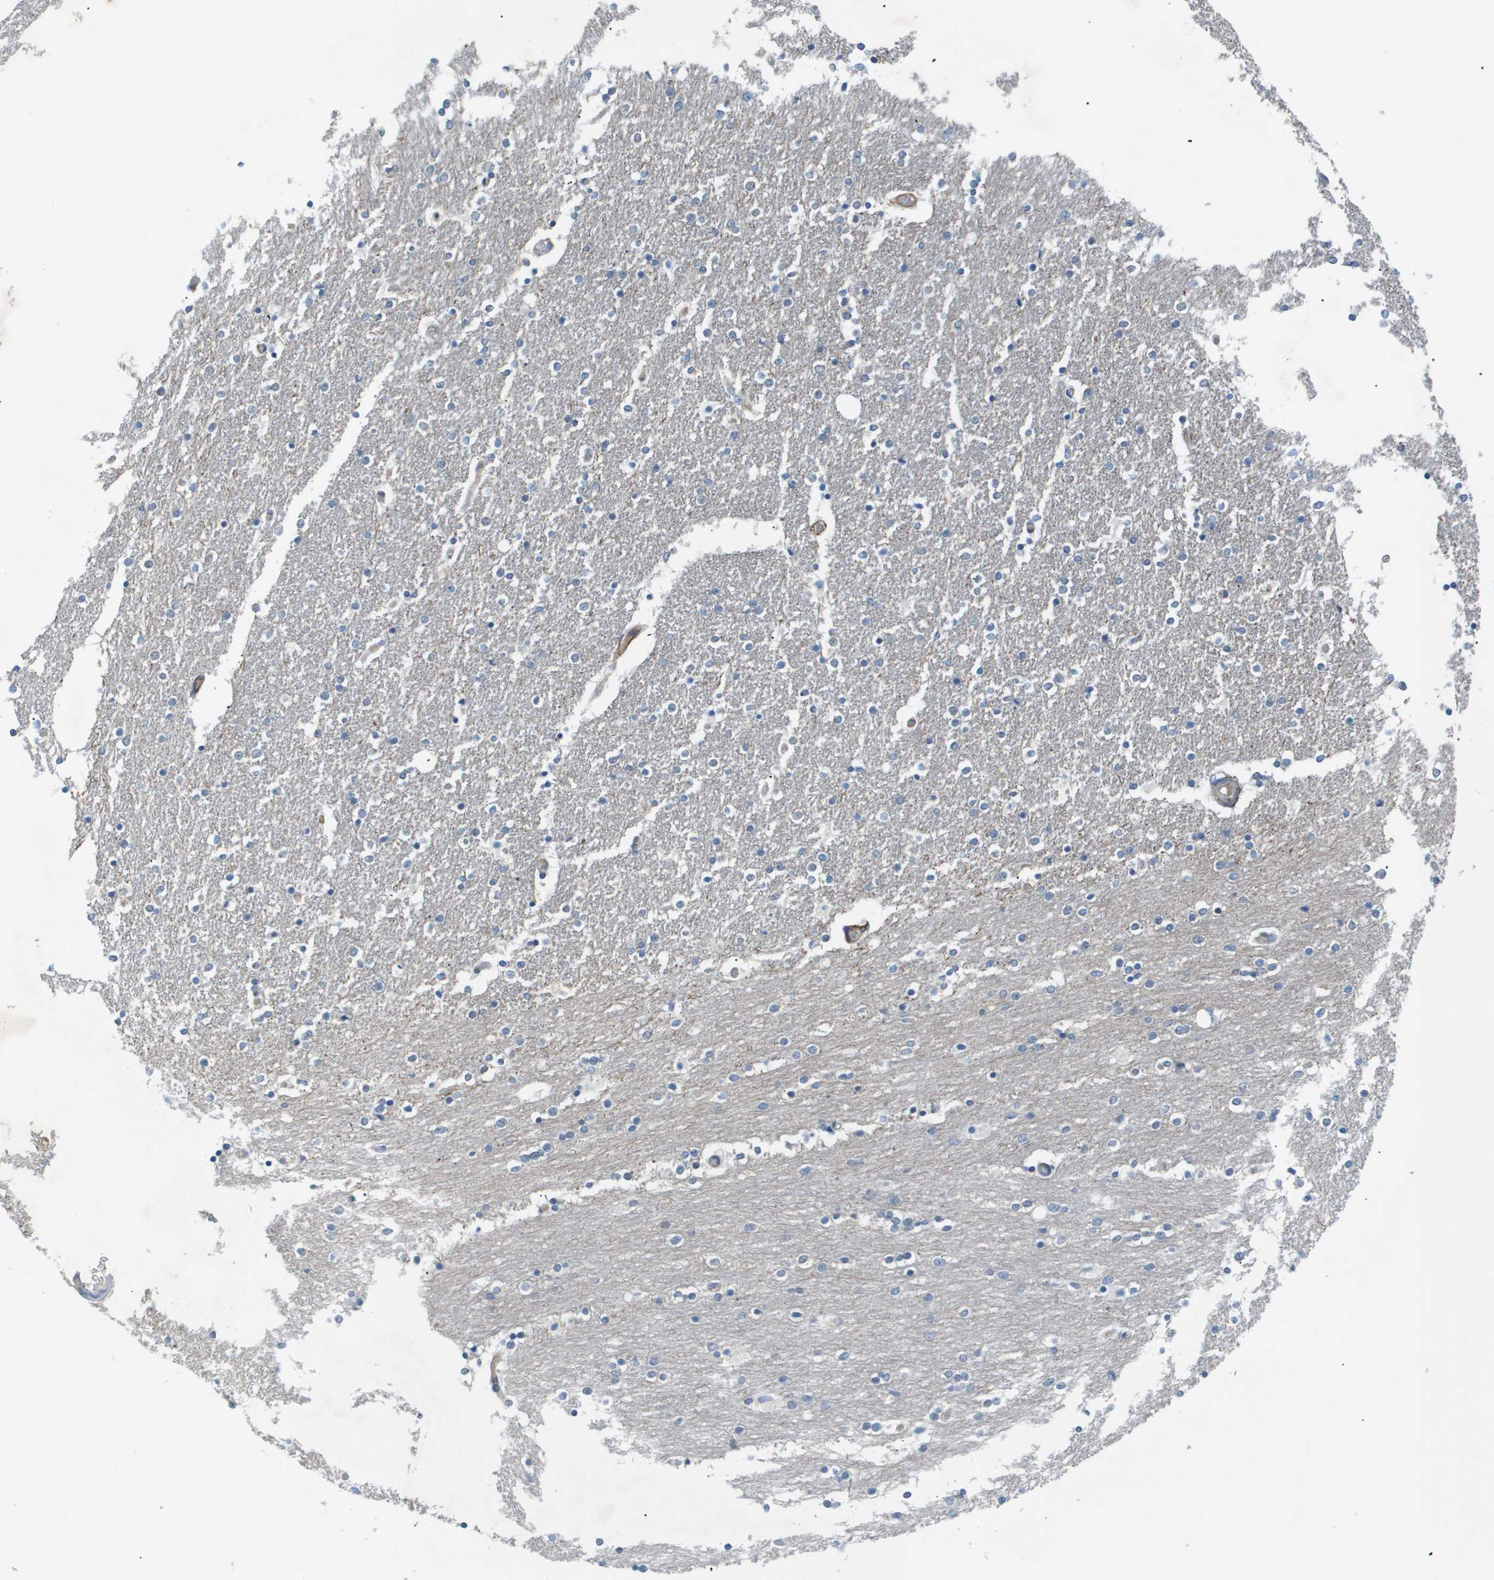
{"staining": {"intensity": "moderate", "quantity": "<25%", "location": "cytoplasmic/membranous"}, "tissue": "caudate", "cell_type": "Glial cells", "image_type": "normal", "snomed": [{"axis": "morphology", "description": "Normal tissue, NOS"}, {"axis": "topography", "description": "Lateral ventricle wall"}], "caption": "A histopathology image showing moderate cytoplasmic/membranous expression in about <25% of glial cells in normal caudate, as visualized by brown immunohistochemical staining.", "gene": "OTUD5", "patient": {"sex": "female", "age": 54}}